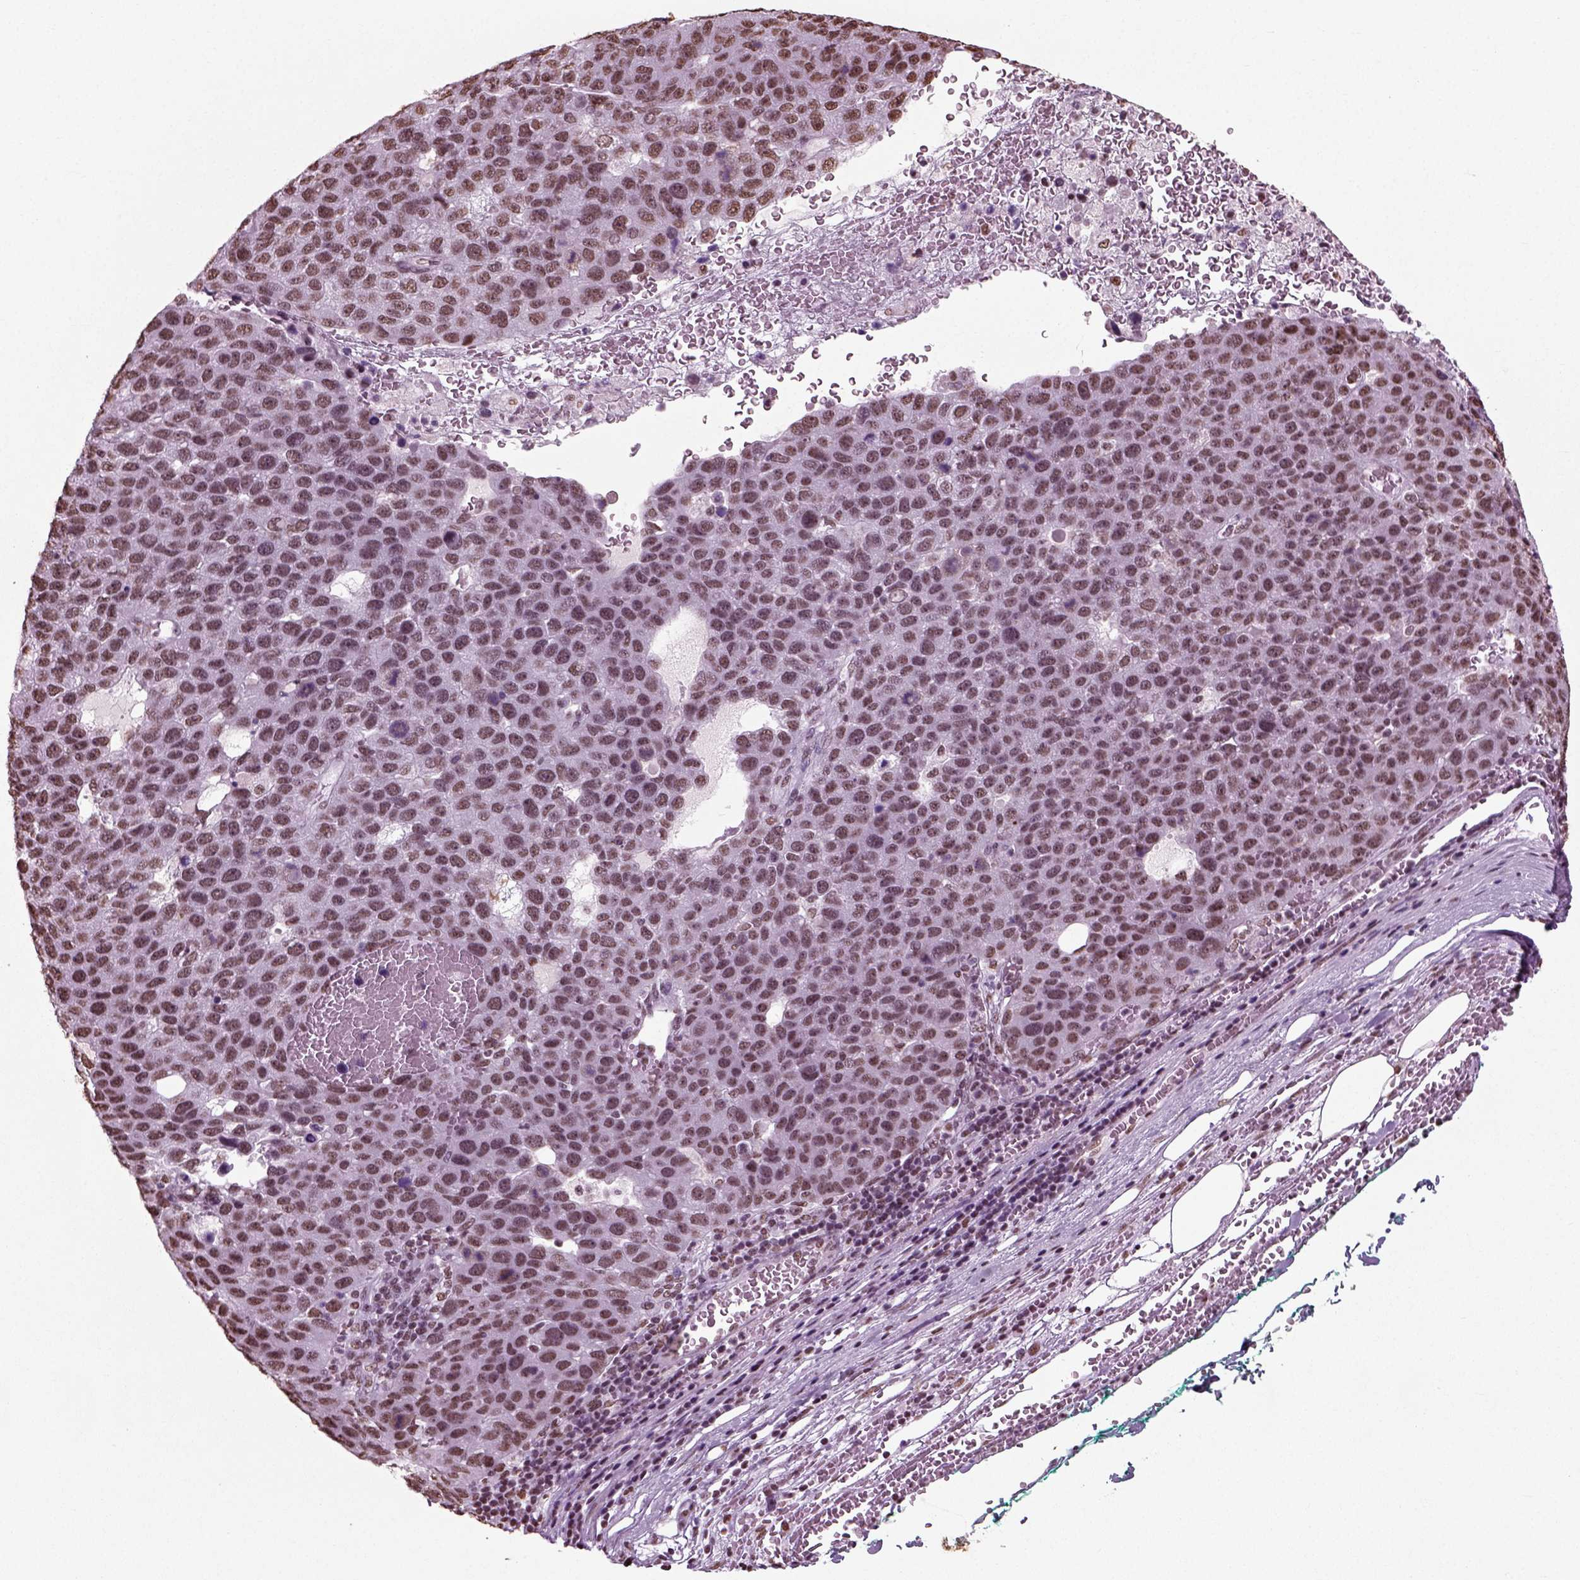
{"staining": {"intensity": "moderate", "quantity": "<25%", "location": "nuclear"}, "tissue": "pancreatic cancer", "cell_type": "Tumor cells", "image_type": "cancer", "snomed": [{"axis": "morphology", "description": "Adenocarcinoma, NOS"}, {"axis": "topography", "description": "Pancreas"}], "caption": "Immunohistochemical staining of human pancreatic adenocarcinoma reveals moderate nuclear protein staining in about <25% of tumor cells.", "gene": "POLR1H", "patient": {"sex": "female", "age": 61}}